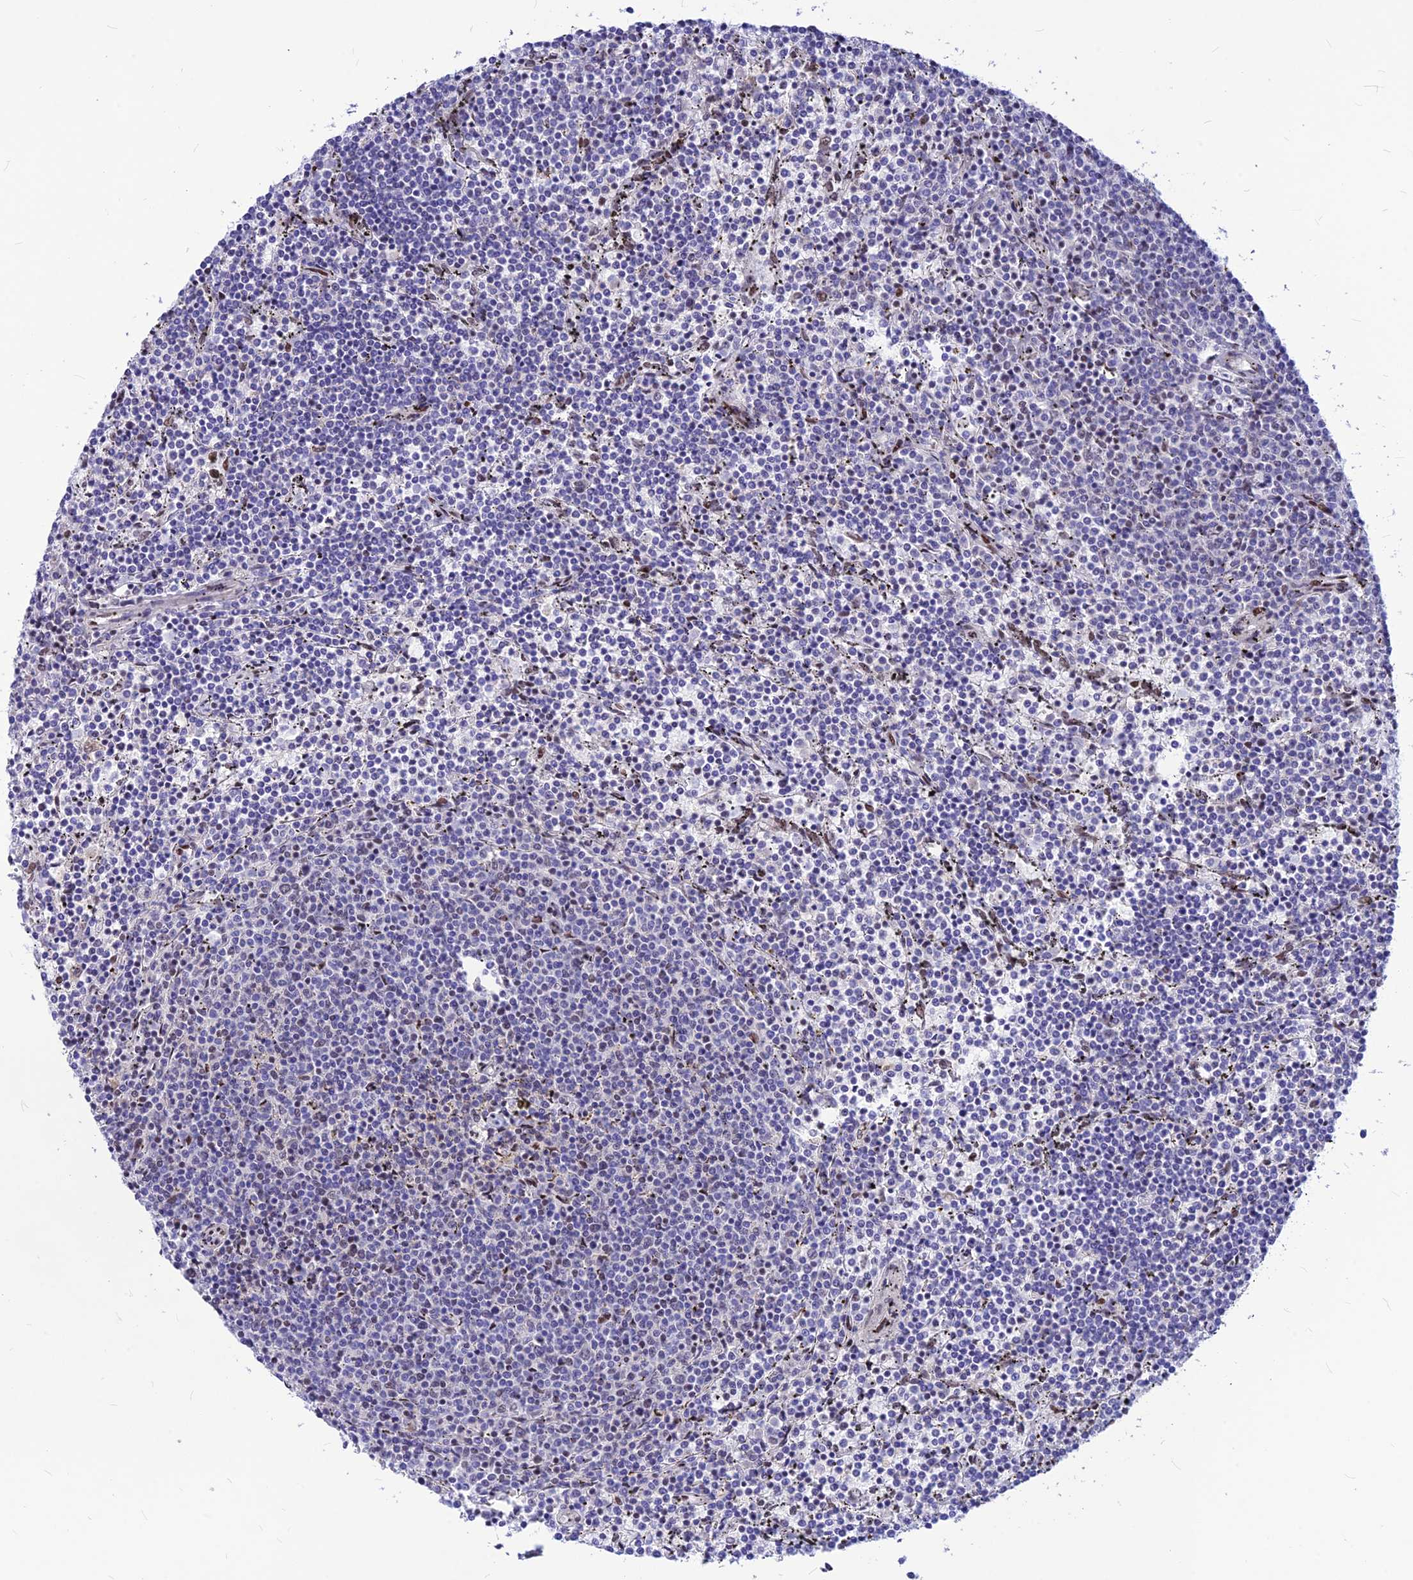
{"staining": {"intensity": "negative", "quantity": "none", "location": "none"}, "tissue": "lymphoma", "cell_type": "Tumor cells", "image_type": "cancer", "snomed": [{"axis": "morphology", "description": "Malignant lymphoma, non-Hodgkin's type, Low grade"}, {"axis": "topography", "description": "Spleen"}], "caption": "IHC micrograph of malignant lymphoma, non-Hodgkin's type (low-grade) stained for a protein (brown), which displays no staining in tumor cells.", "gene": "KCTD13", "patient": {"sex": "female", "age": 50}}